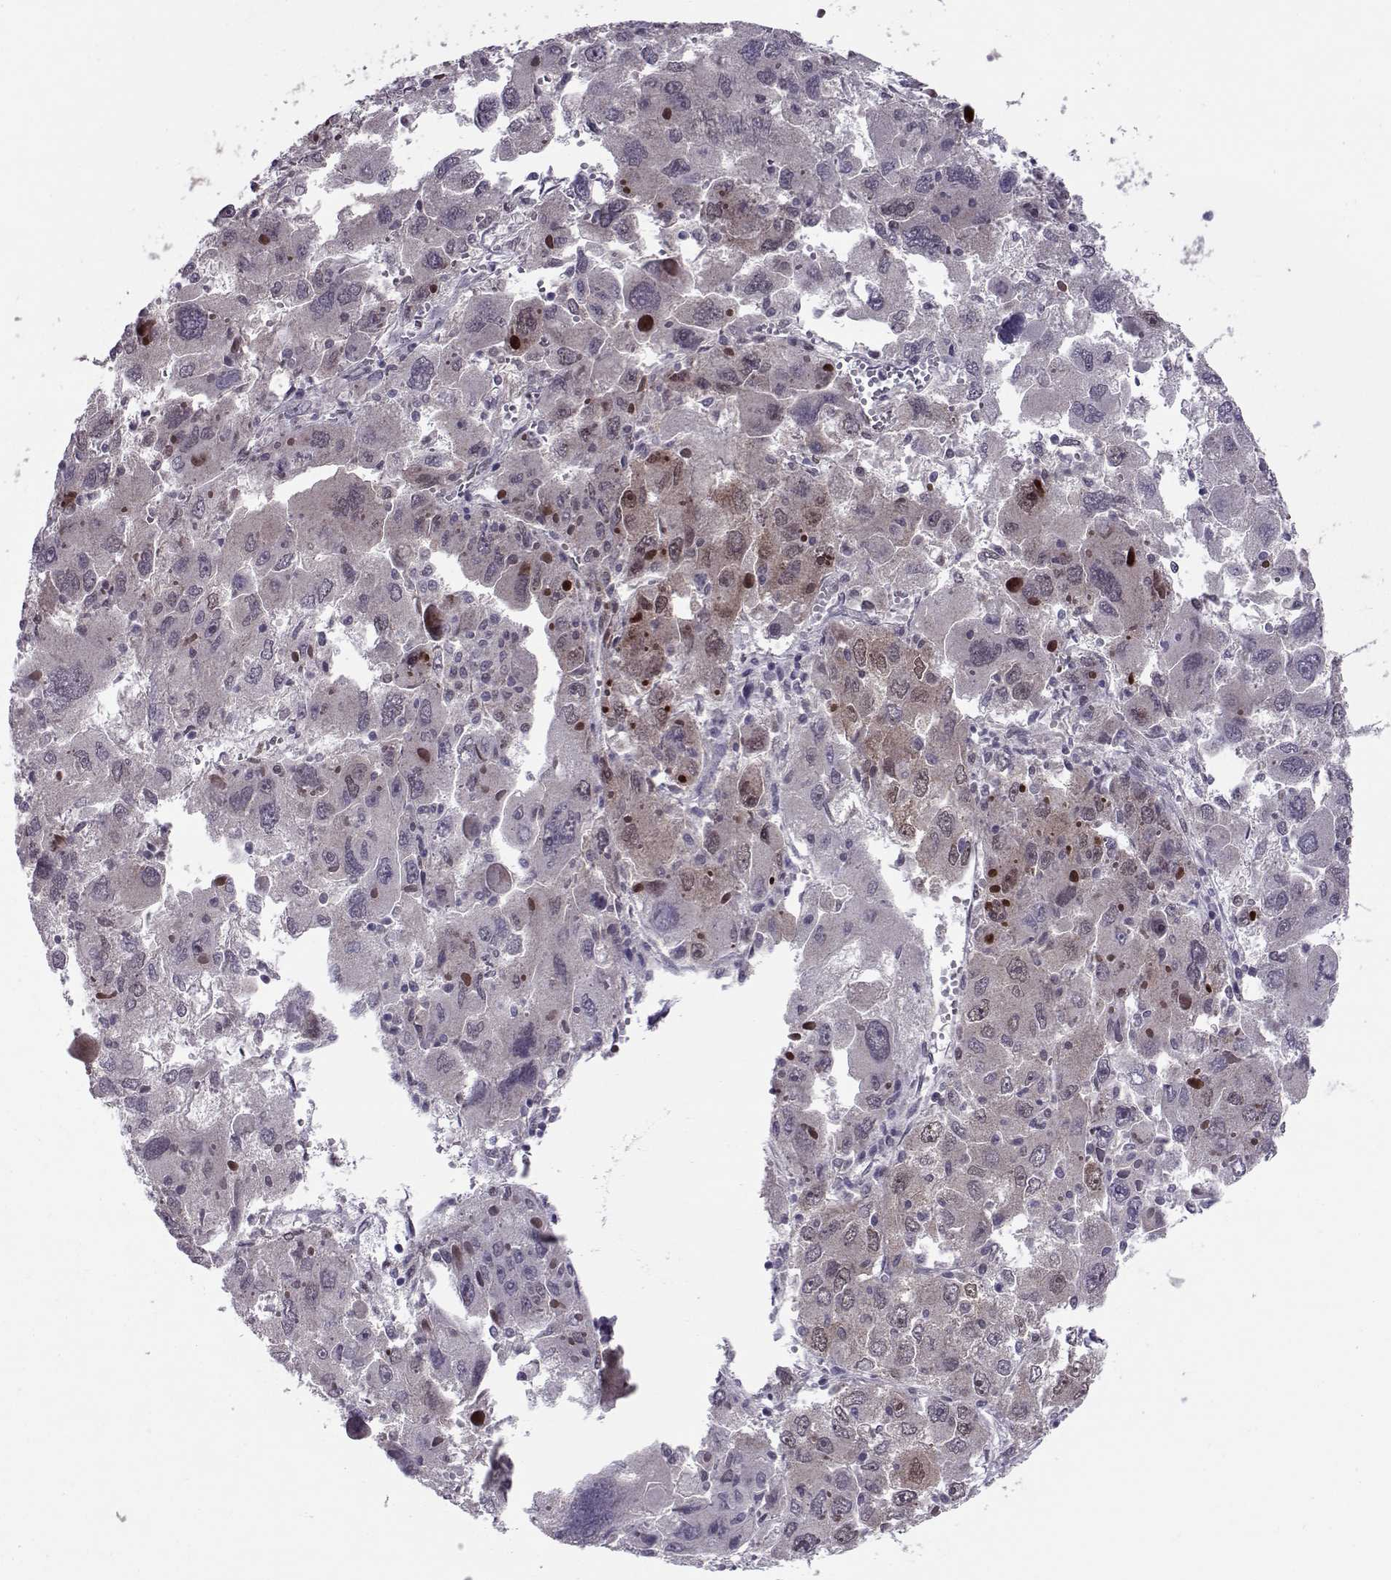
{"staining": {"intensity": "weak", "quantity": "<25%", "location": "cytoplasmic/membranous"}, "tissue": "liver cancer", "cell_type": "Tumor cells", "image_type": "cancer", "snomed": [{"axis": "morphology", "description": "Carcinoma, Hepatocellular, NOS"}, {"axis": "topography", "description": "Liver"}], "caption": "A micrograph of human hepatocellular carcinoma (liver) is negative for staining in tumor cells.", "gene": "CDK4", "patient": {"sex": "female", "age": 41}}